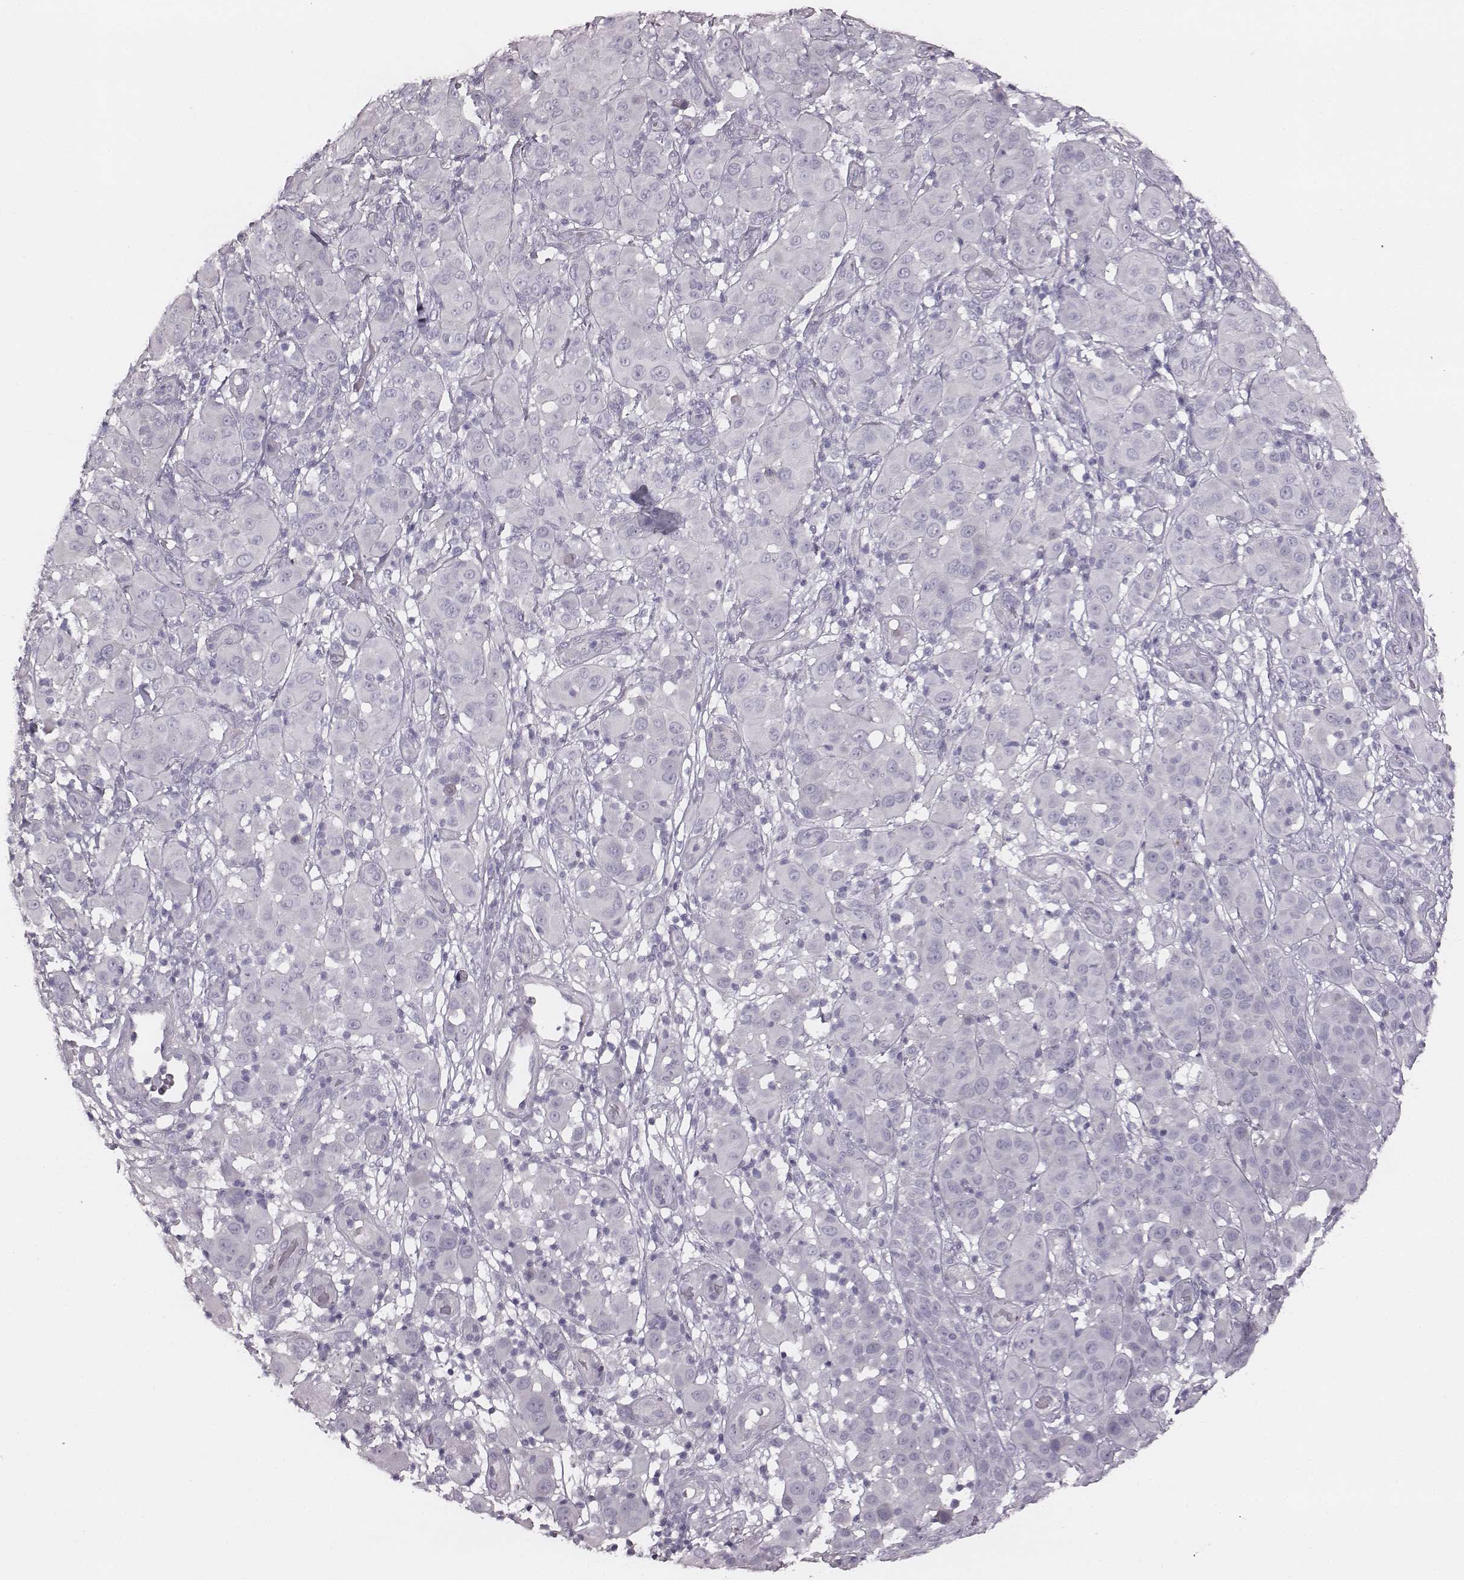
{"staining": {"intensity": "negative", "quantity": "none", "location": "none"}, "tissue": "melanoma", "cell_type": "Tumor cells", "image_type": "cancer", "snomed": [{"axis": "morphology", "description": "Malignant melanoma, NOS"}, {"axis": "topography", "description": "Skin"}], "caption": "High magnification brightfield microscopy of melanoma stained with DAB (brown) and counterstained with hematoxylin (blue): tumor cells show no significant positivity.", "gene": "PDE8B", "patient": {"sex": "female", "age": 87}}